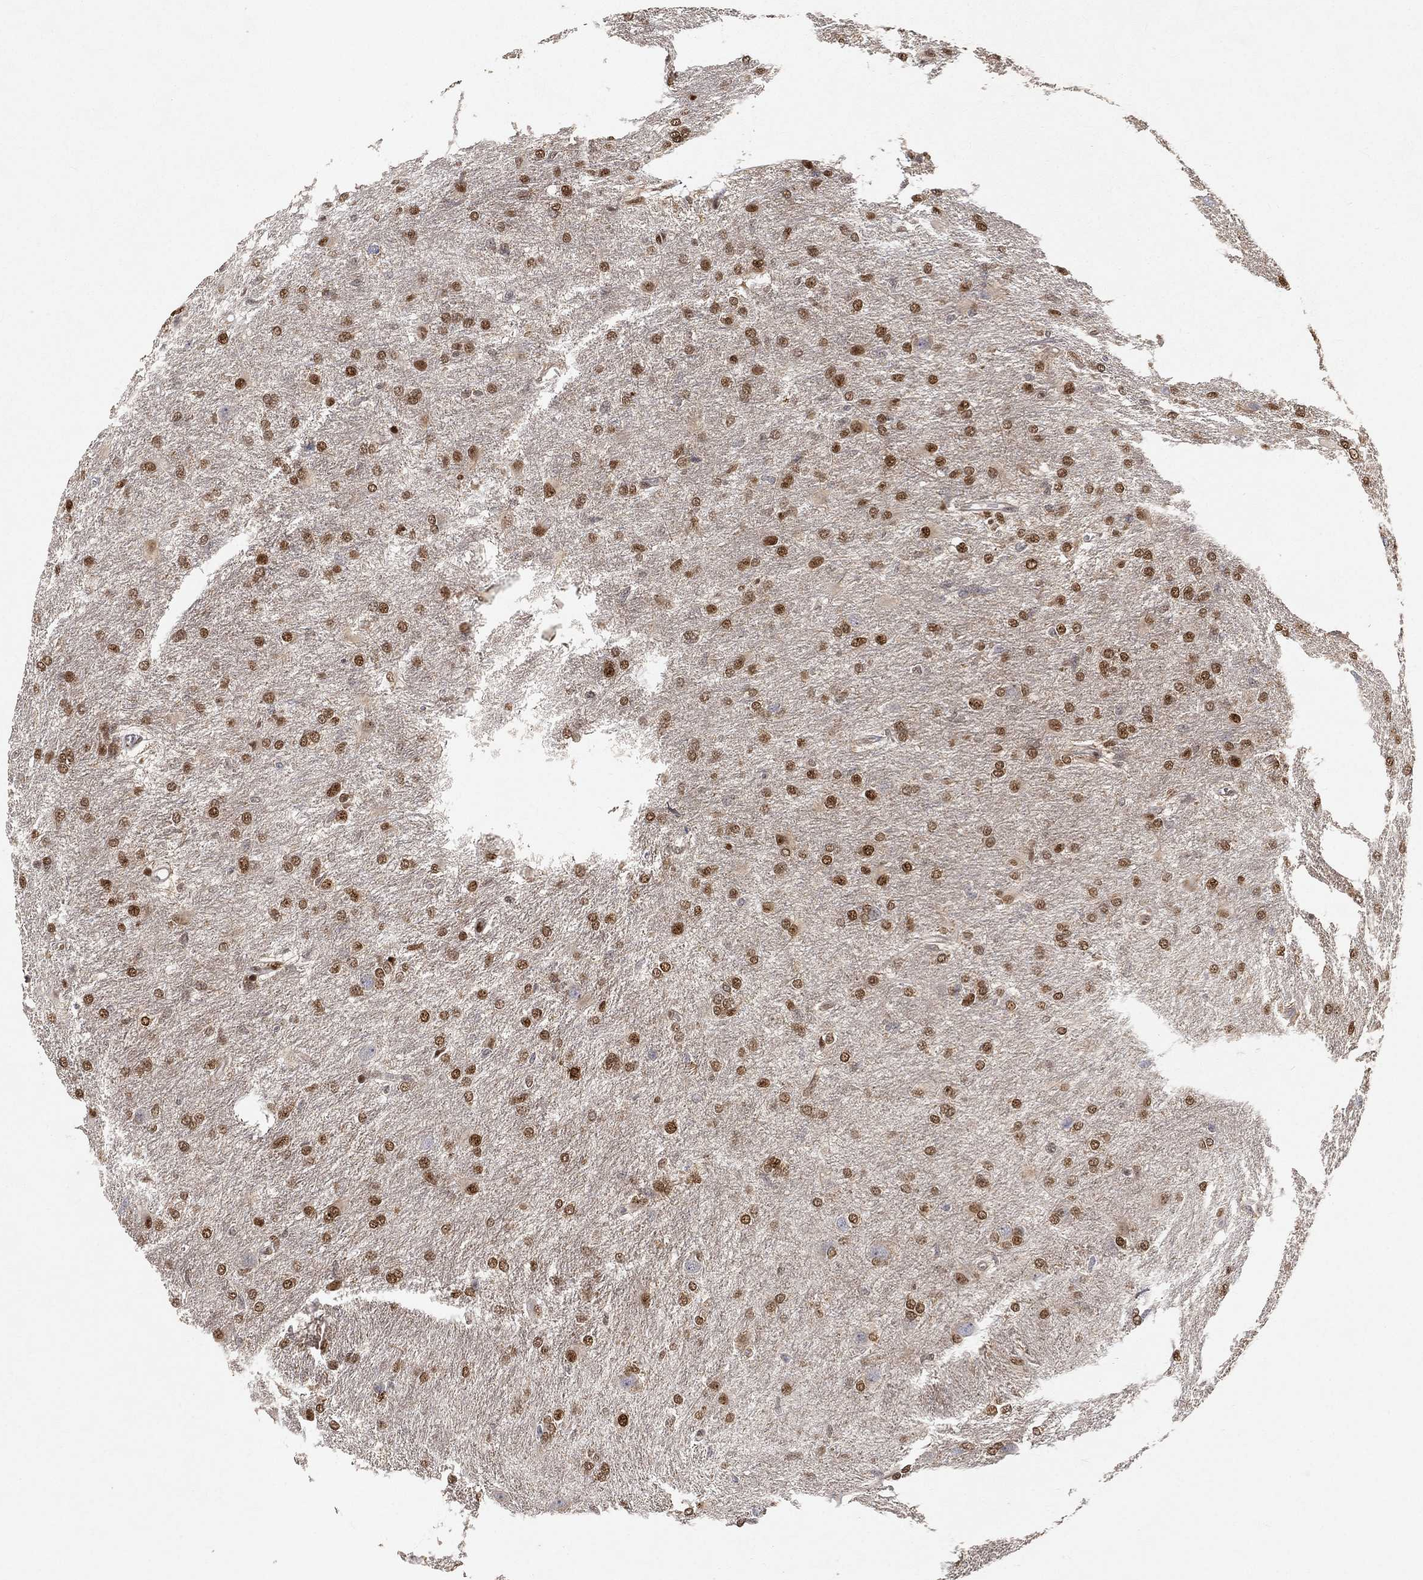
{"staining": {"intensity": "strong", "quantity": "25%-75%", "location": "nuclear"}, "tissue": "glioma", "cell_type": "Tumor cells", "image_type": "cancer", "snomed": [{"axis": "morphology", "description": "Glioma, malignant, High grade"}, {"axis": "topography", "description": "Brain"}], "caption": "Brown immunohistochemical staining in glioma shows strong nuclear positivity in approximately 25%-75% of tumor cells.", "gene": "CRTC3", "patient": {"sex": "male", "age": 68}}